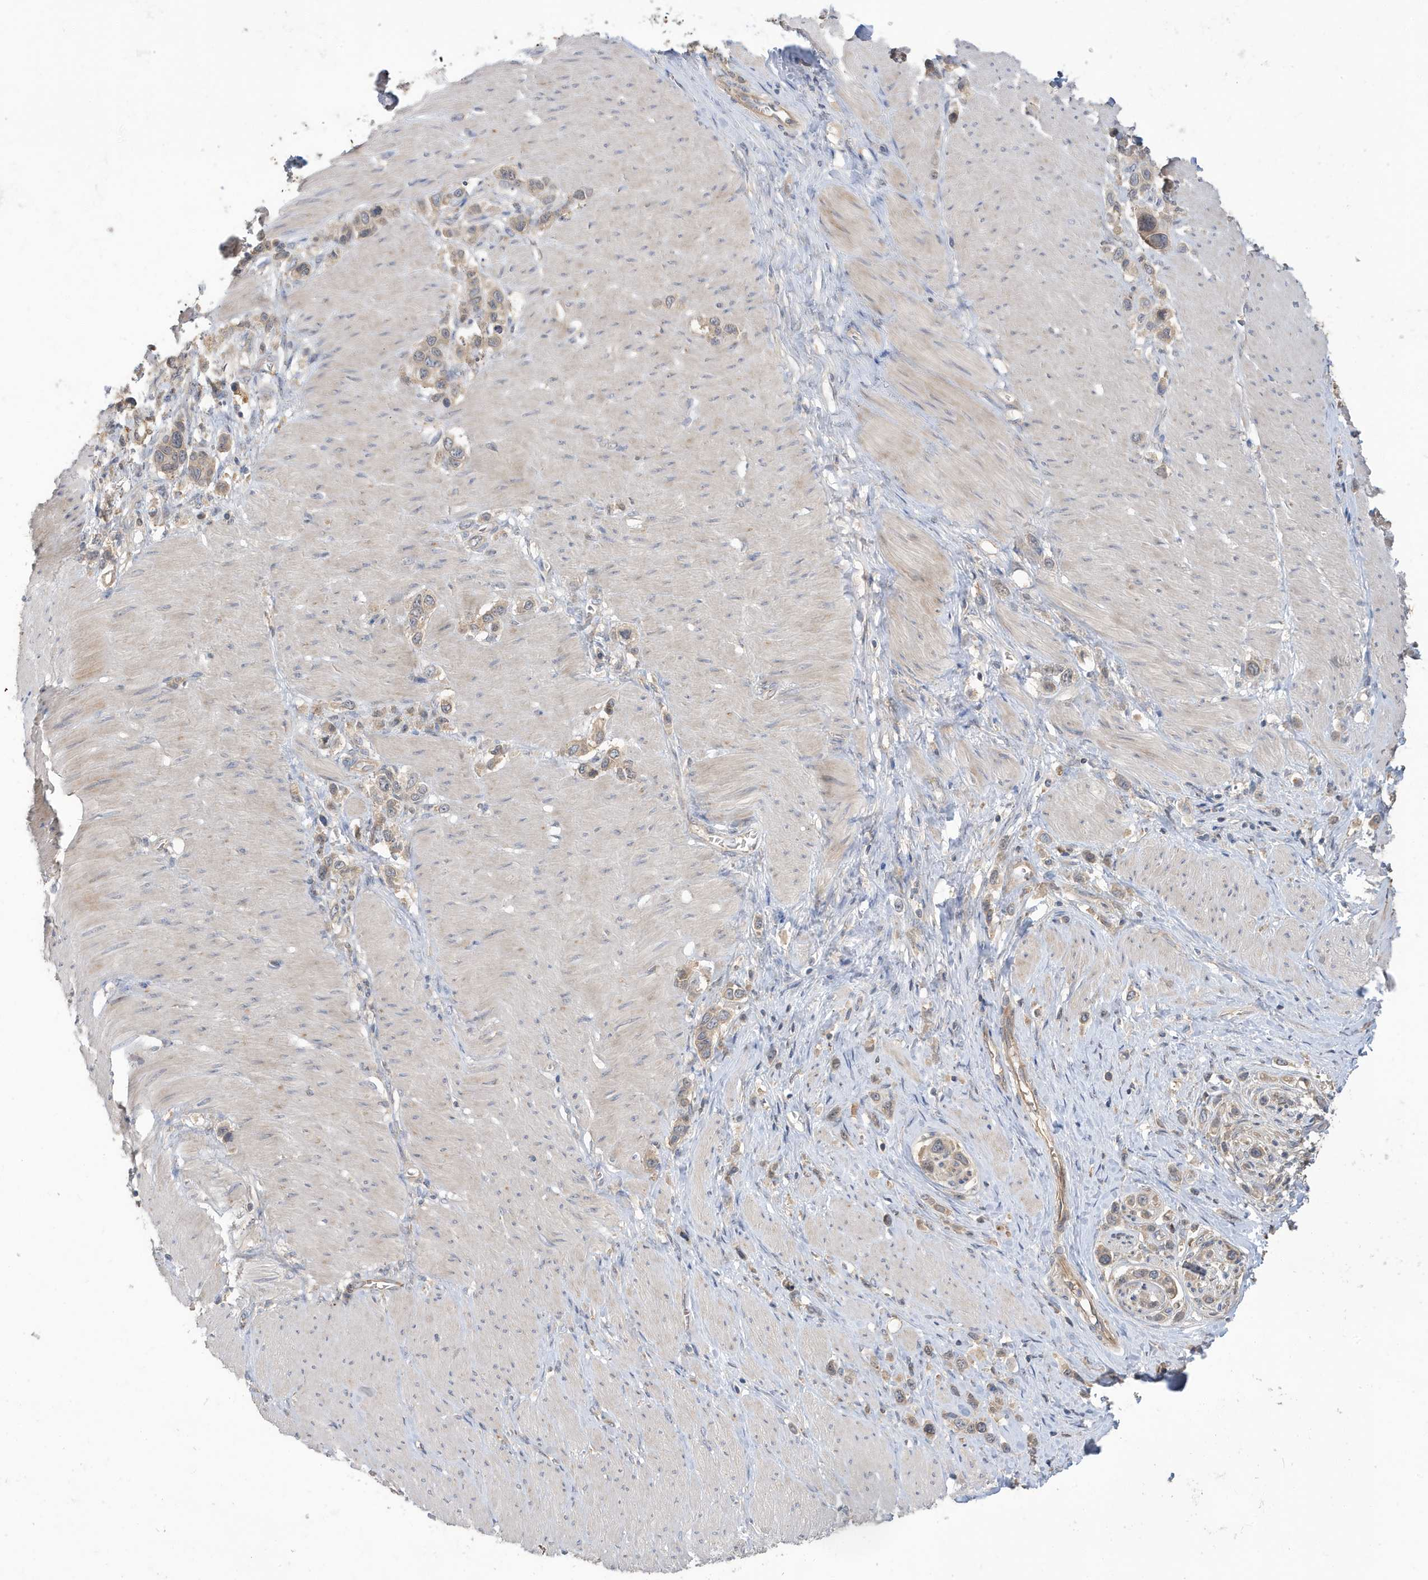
{"staining": {"intensity": "weak", "quantity": "25%-75%", "location": "cytoplasmic/membranous"}, "tissue": "stomach cancer", "cell_type": "Tumor cells", "image_type": "cancer", "snomed": [{"axis": "morphology", "description": "Normal tissue, NOS"}, {"axis": "morphology", "description": "Adenocarcinoma, NOS"}, {"axis": "topography", "description": "Stomach, upper"}, {"axis": "topography", "description": "Stomach"}], "caption": "This is a micrograph of immunohistochemistry (IHC) staining of stomach cancer (adenocarcinoma), which shows weak expression in the cytoplasmic/membranous of tumor cells.", "gene": "LAPTM4A", "patient": {"sex": "female", "age": 65}}